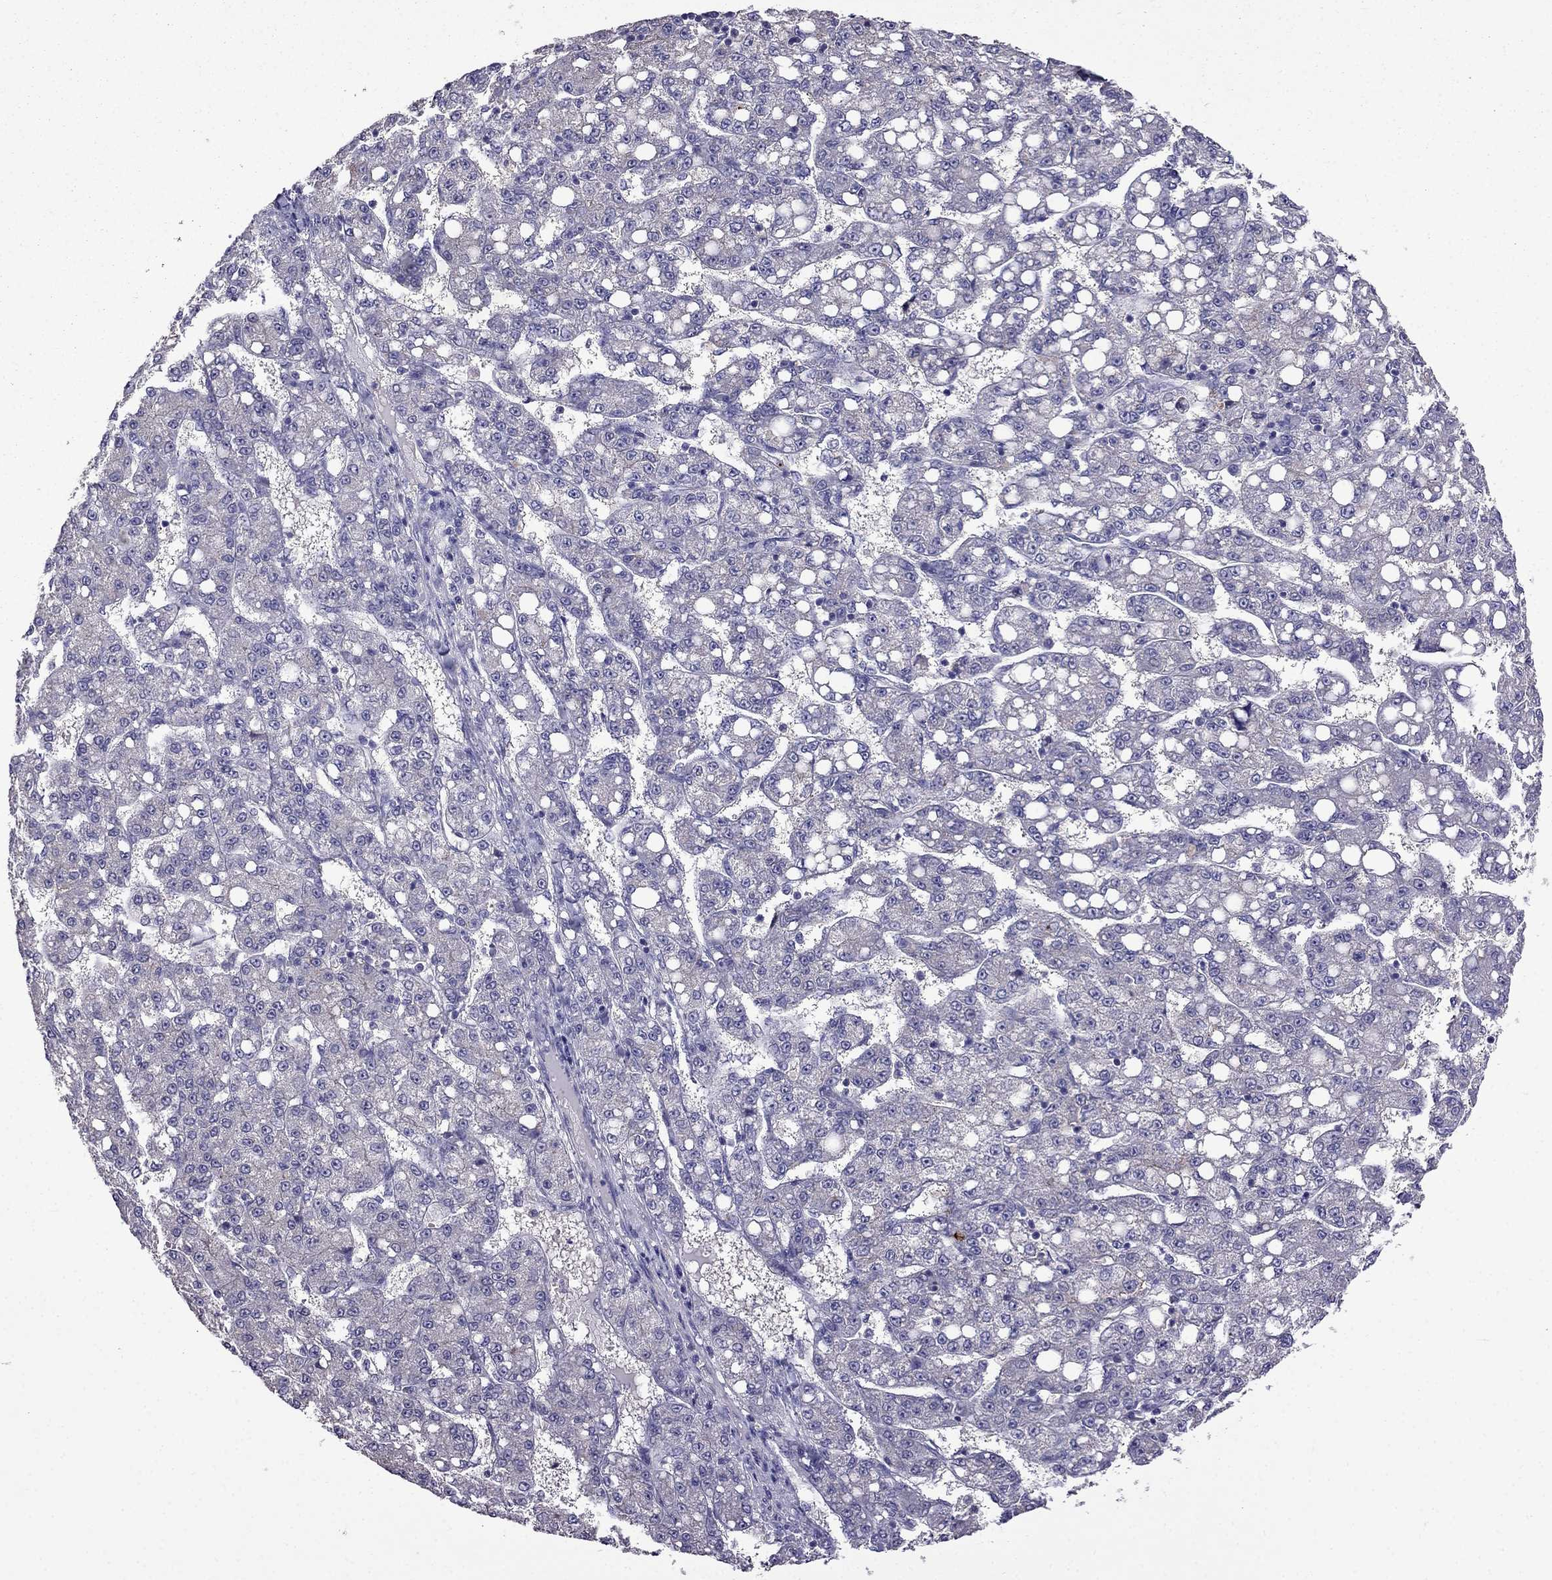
{"staining": {"intensity": "negative", "quantity": "none", "location": "none"}, "tissue": "liver cancer", "cell_type": "Tumor cells", "image_type": "cancer", "snomed": [{"axis": "morphology", "description": "Carcinoma, Hepatocellular, NOS"}, {"axis": "topography", "description": "Liver"}], "caption": "IHC image of human liver cancer stained for a protein (brown), which exhibits no expression in tumor cells.", "gene": "AQP9", "patient": {"sex": "female", "age": 65}}